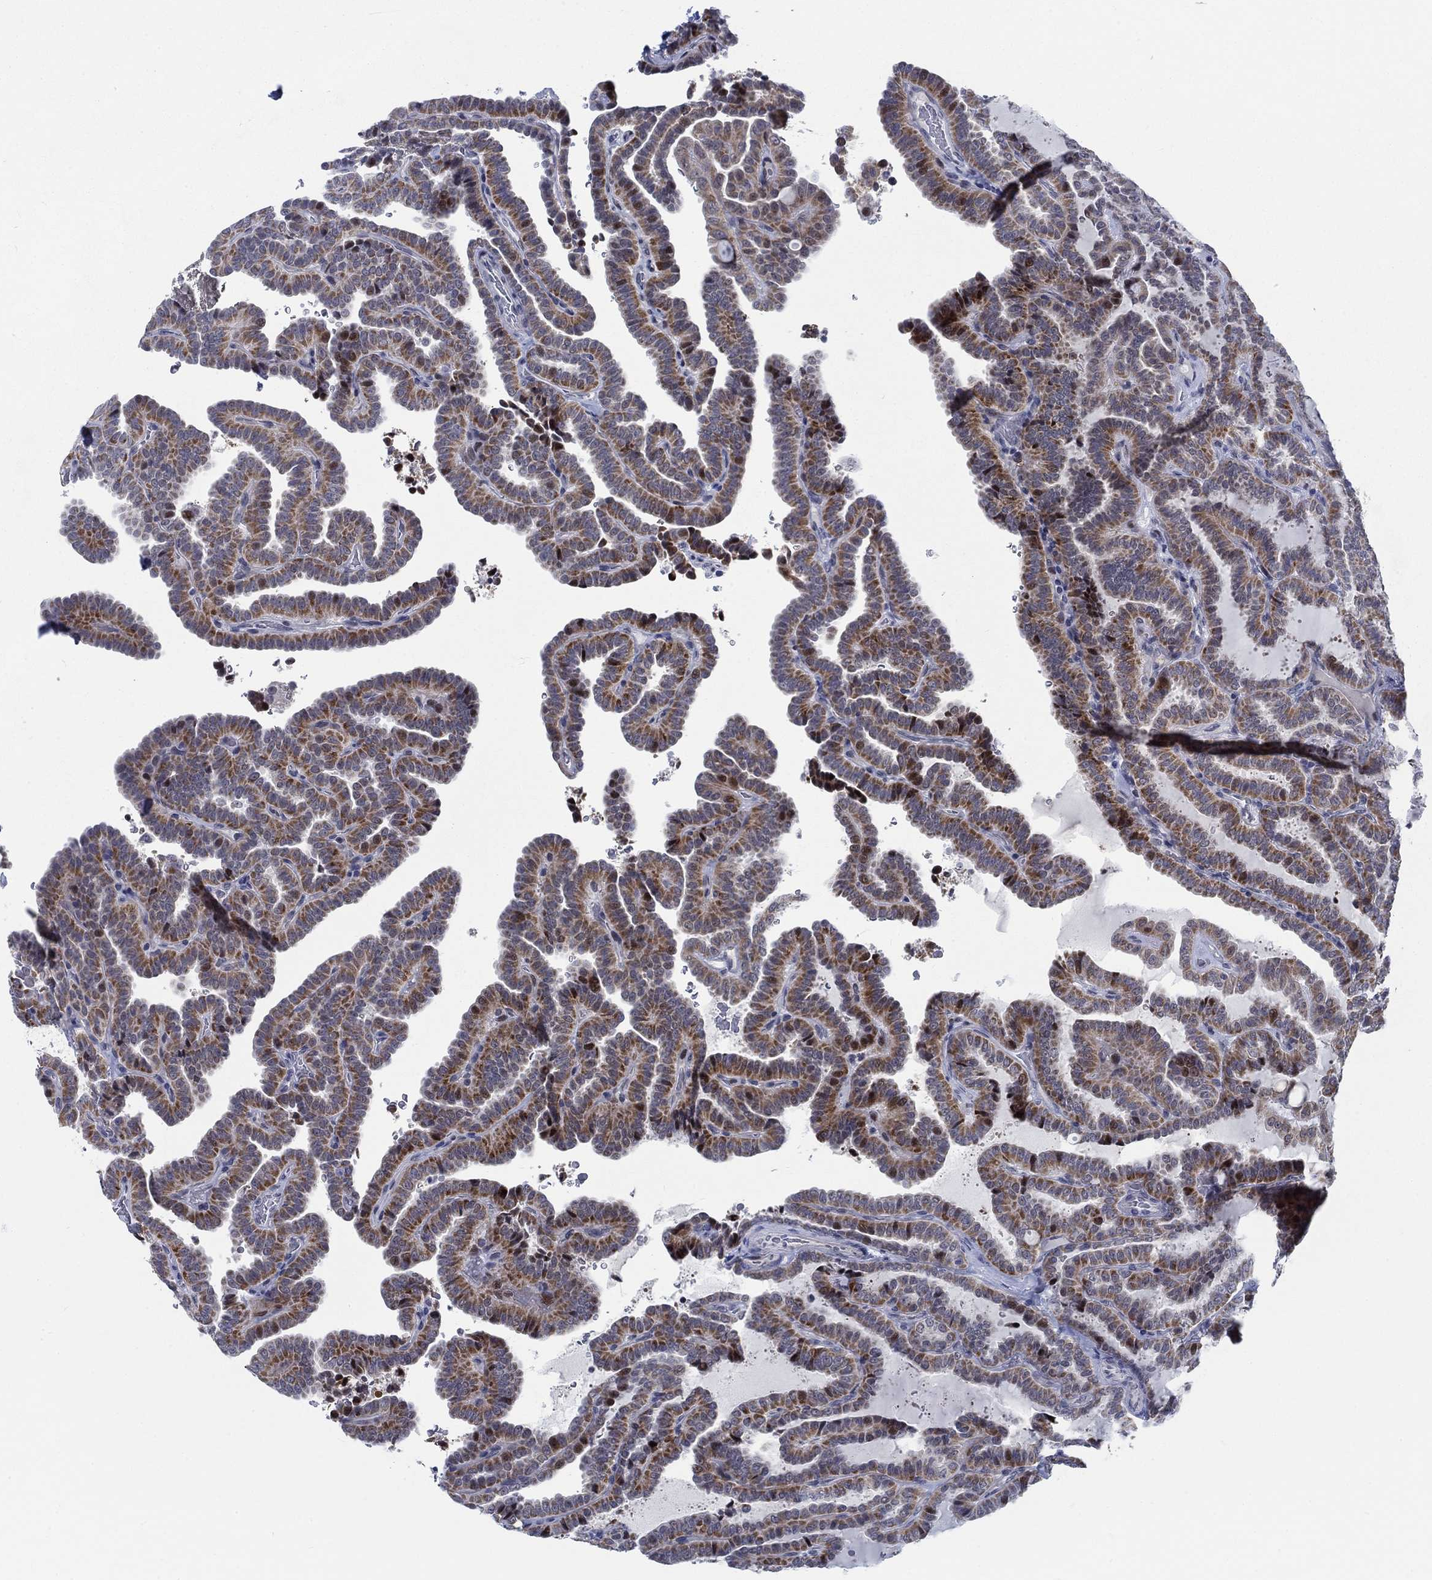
{"staining": {"intensity": "strong", "quantity": "<25%", "location": "cytoplasmic/membranous"}, "tissue": "thyroid cancer", "cell_type": "Tumor cells", "image_type": "cancer", "snomed": [{"axis": "morphology", "description": "Papillary adenocarcinoma, NOS"}, {"axis": "topography", "description": "Thyroid gland"}], "caption": "DAB (3,3'-diaminobenzidine) immunohistochemical staining of human thyroid cancer (papillary adenocarcinoma) exhibits strong cytoplasmic/membranous protein expression in about <25% of tumor cells.", "gene": "NEU3", "patient": {"sex": "female", "age": 39}}